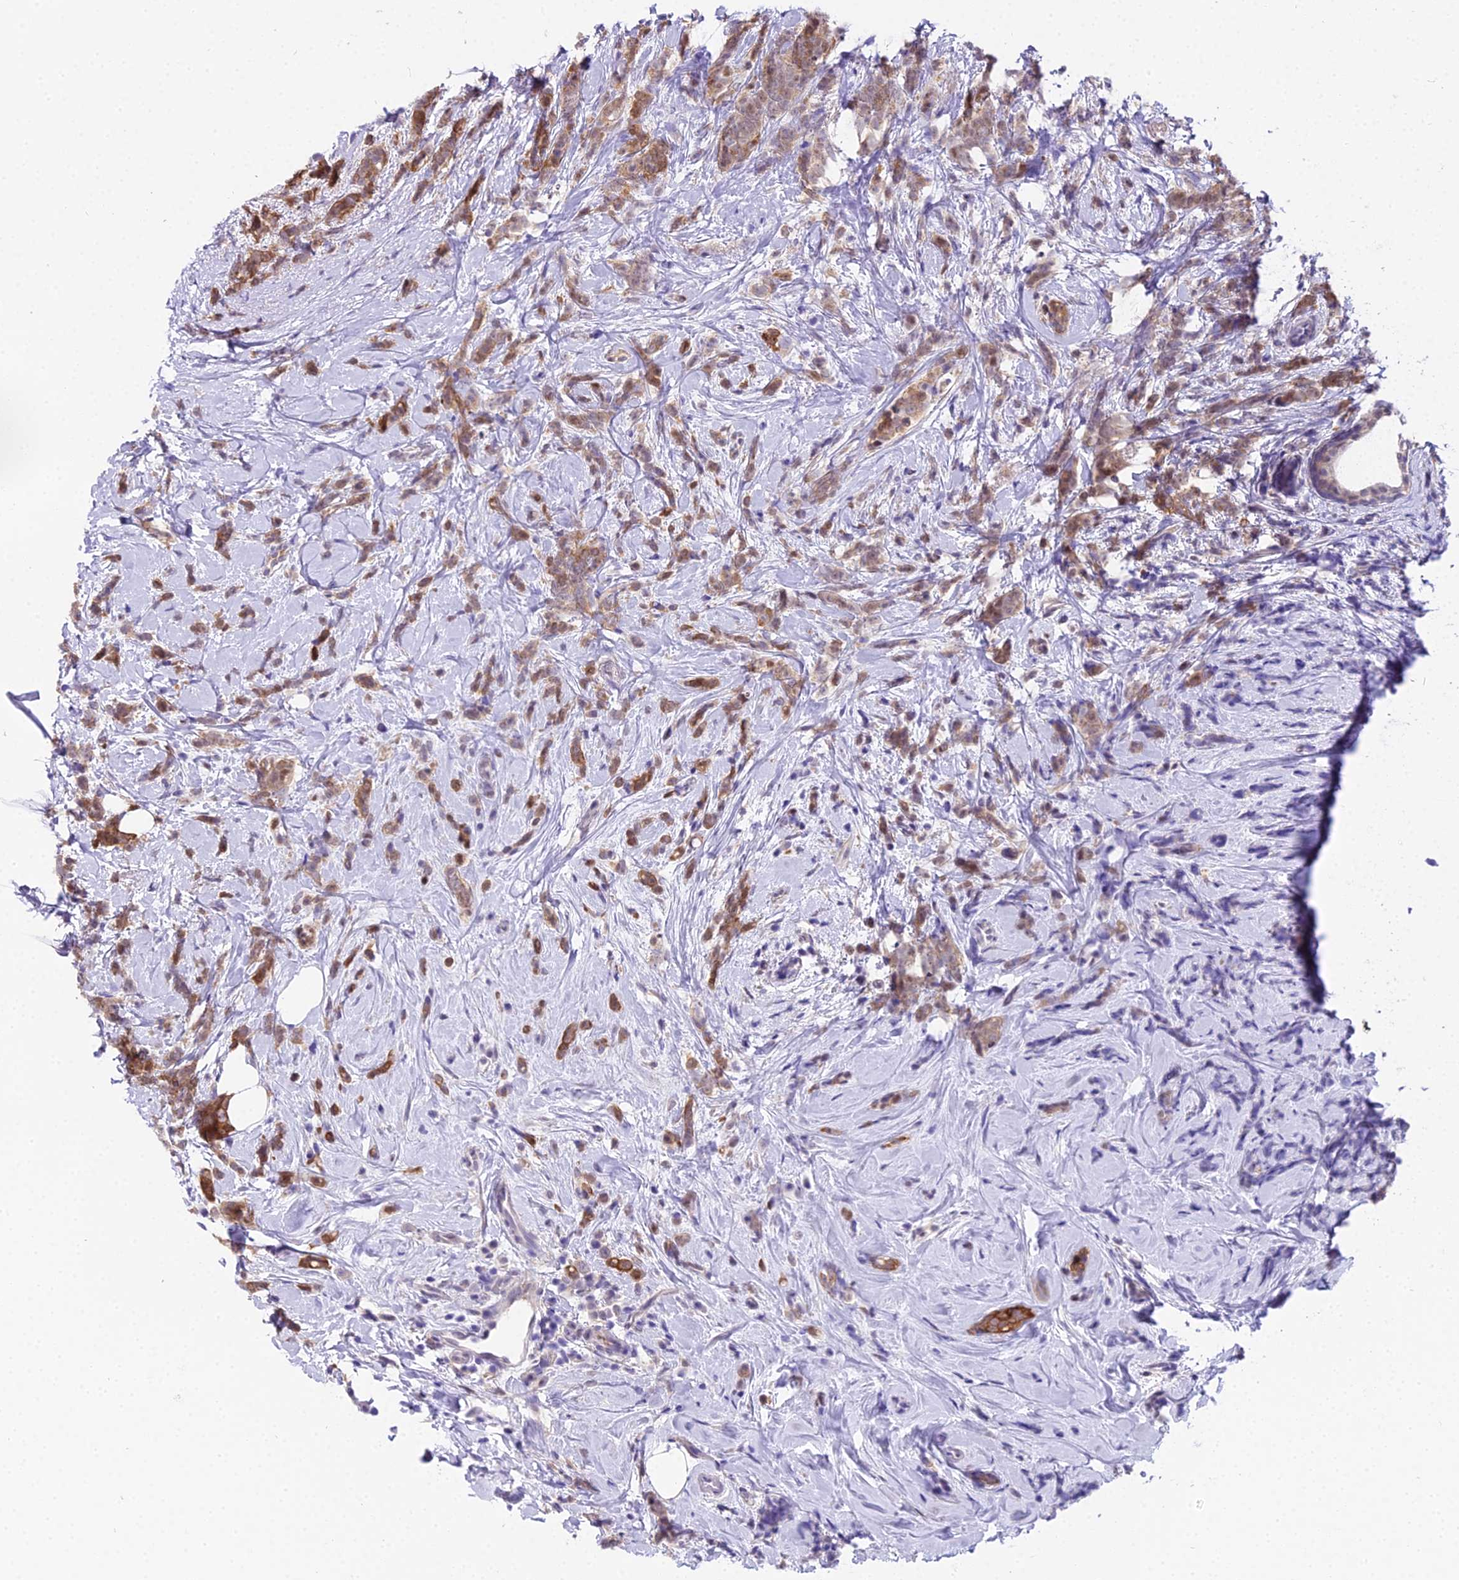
{"staining": {"intensity": "moderate", "quantity": ">75%", "location": "cytoplasmic/membranous,nuclear"}, "tissue": "breast cancer", "cell_type": "Tumor cells", "image_type": "cancer", "snomed": [{"axis": "morphology", "description": "Lobular carcinoma"}, {"axis": "topography", "description": "Breast"}], "caption": "DAB (3,3'-diaminobenzidine) immunohistochemical staining of breast lobular carcinoma demonstrates moderate cytoplasmic/membranous and nuclear protein staining in approximately >75% of tumor cells.", "gene": "MAT2A", "patient": {"sex": "female", "age": 58}}